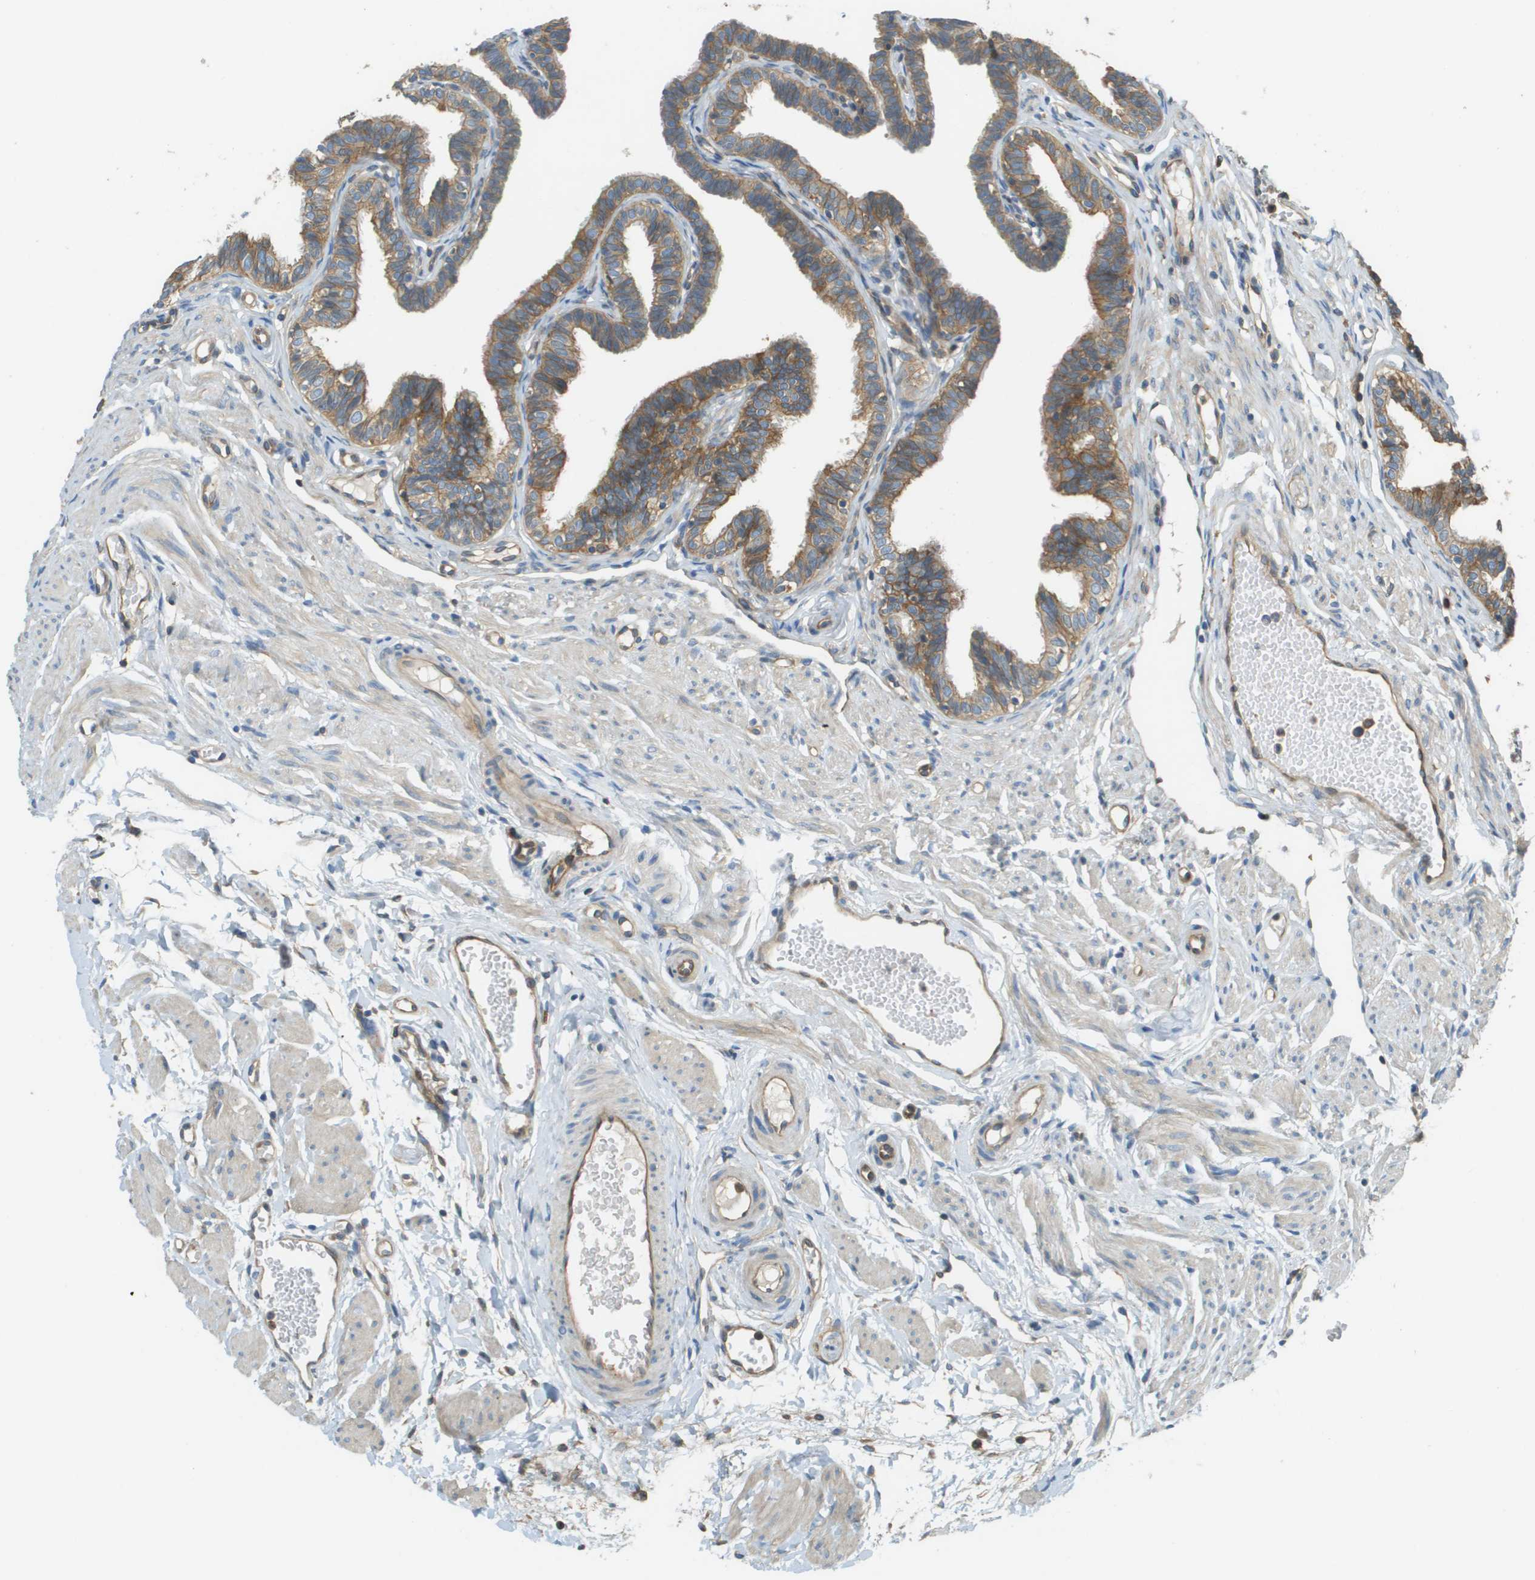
{"staining": {"intensity": "moderate", "quantity": ">75%", "location": "cytoplasmic/membranous"}, "tissue": "fallopian tube", "cell_type": "Glandular cells", "image_type": "normal", "snomed": [{"axis": "morphology", "description": "Normal tissue, NOS"}, {"axis": "topography", "description": "Fallopian tube"}, {"axis": "topography", "description": "Ovary"}], "caption": "A micrograph of fallopian tube stained for a protein demonstrates moderate cytoplasmic/membranous brown staining in glandular cells.", "gene": "DNAJB11", "patient": {"sex": "female", "age": 23}}